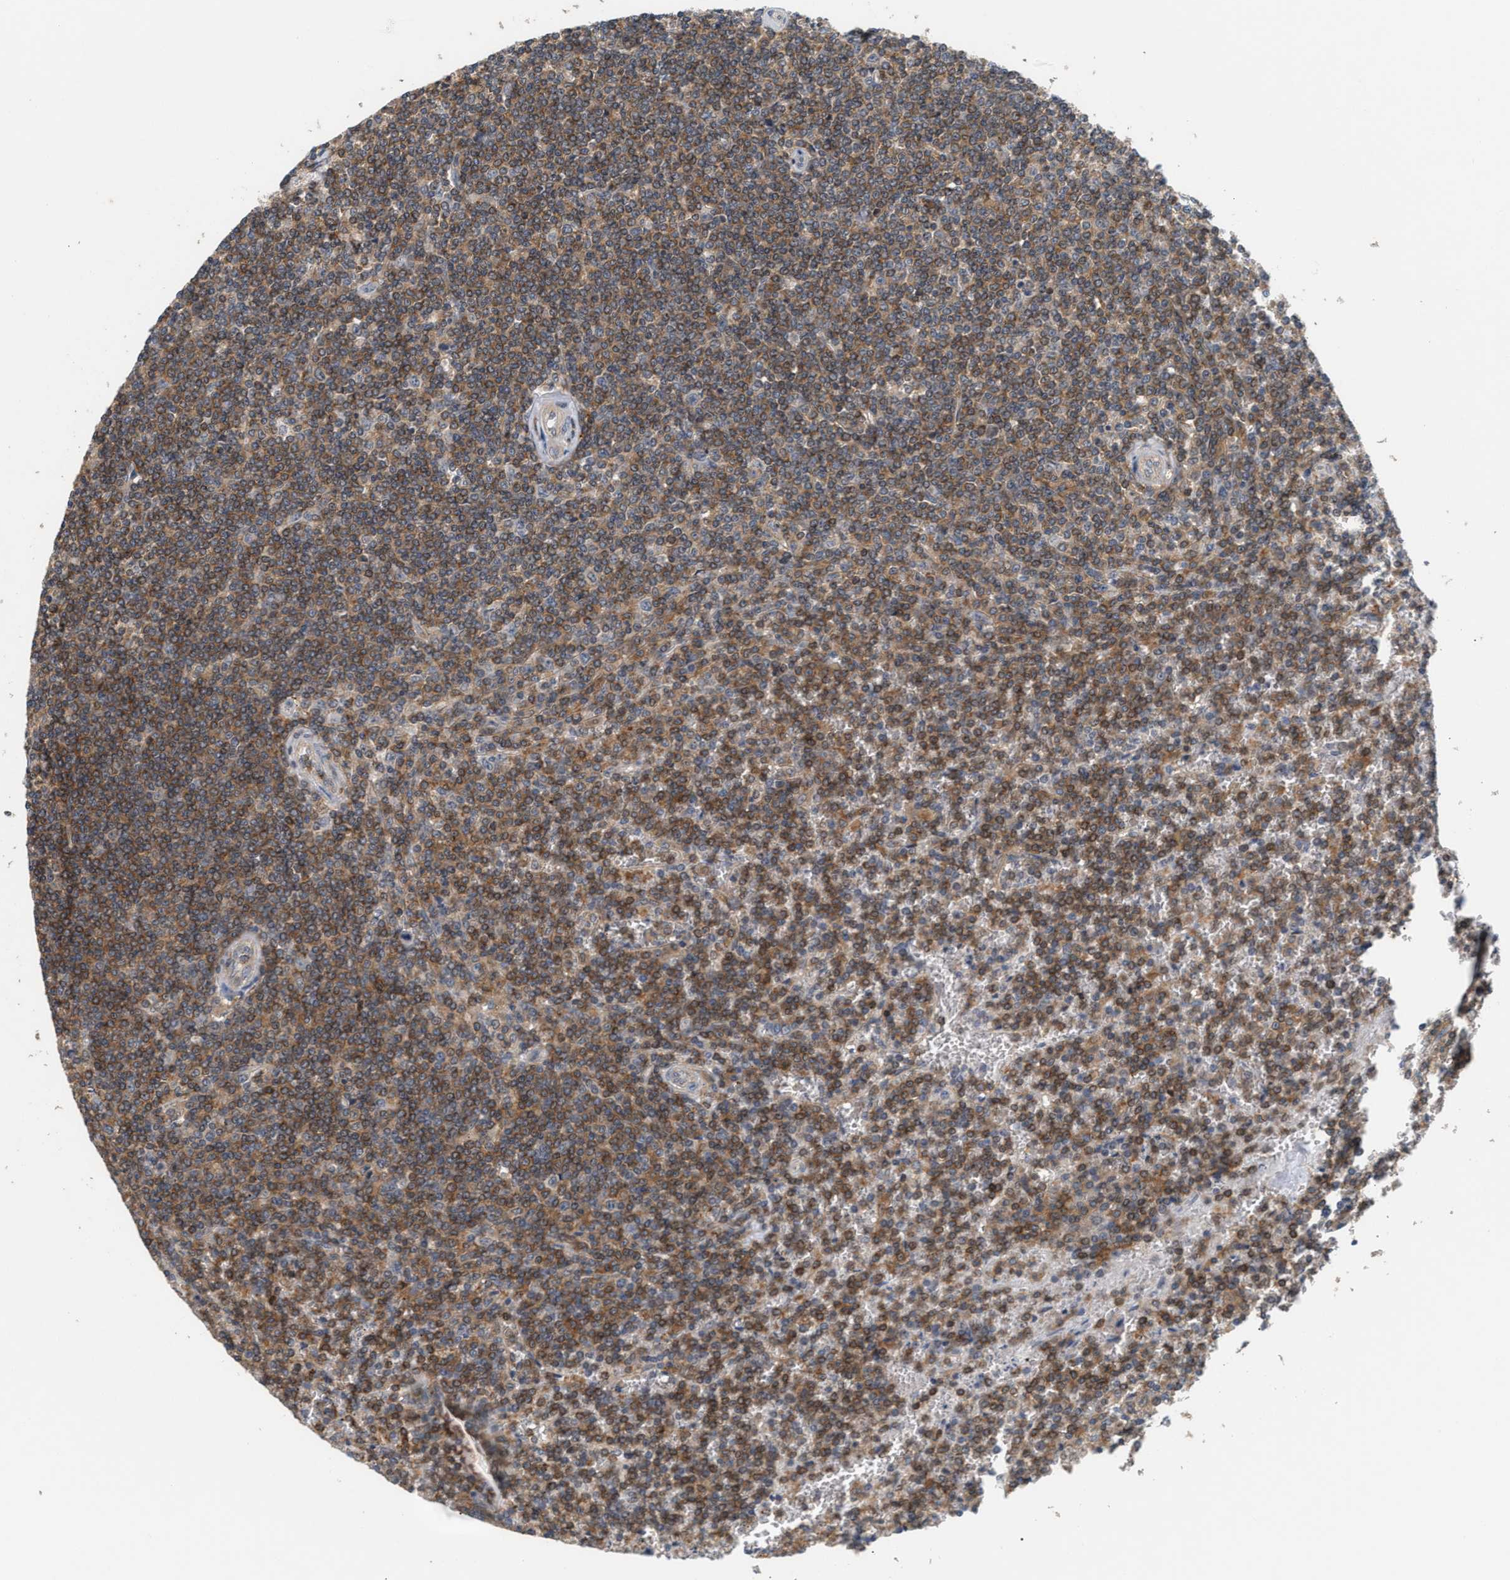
{"staining": {"intensity": "moderate", "quantity": ">75%", "location": "cytoplasmic/membranous"}, "tissue": "lymphoma", "cell_type": "Tumor cells", "image_type": "cancer", "snomed": [{"axis": "morphology", "description": "Malignant lymphoma, non-Hodgkin's type, Low grade"}, {"axis": "topography", "description": "Spleen"}], "caption": "The photomicrograph displays immunohistochemical staining of lymphoma. There is moderate cytoplasmic/membranous staining is present in approximately >75% of tumor cells.", "gene": "DBNL", "patient": {"sex": "female", "age": 19}}